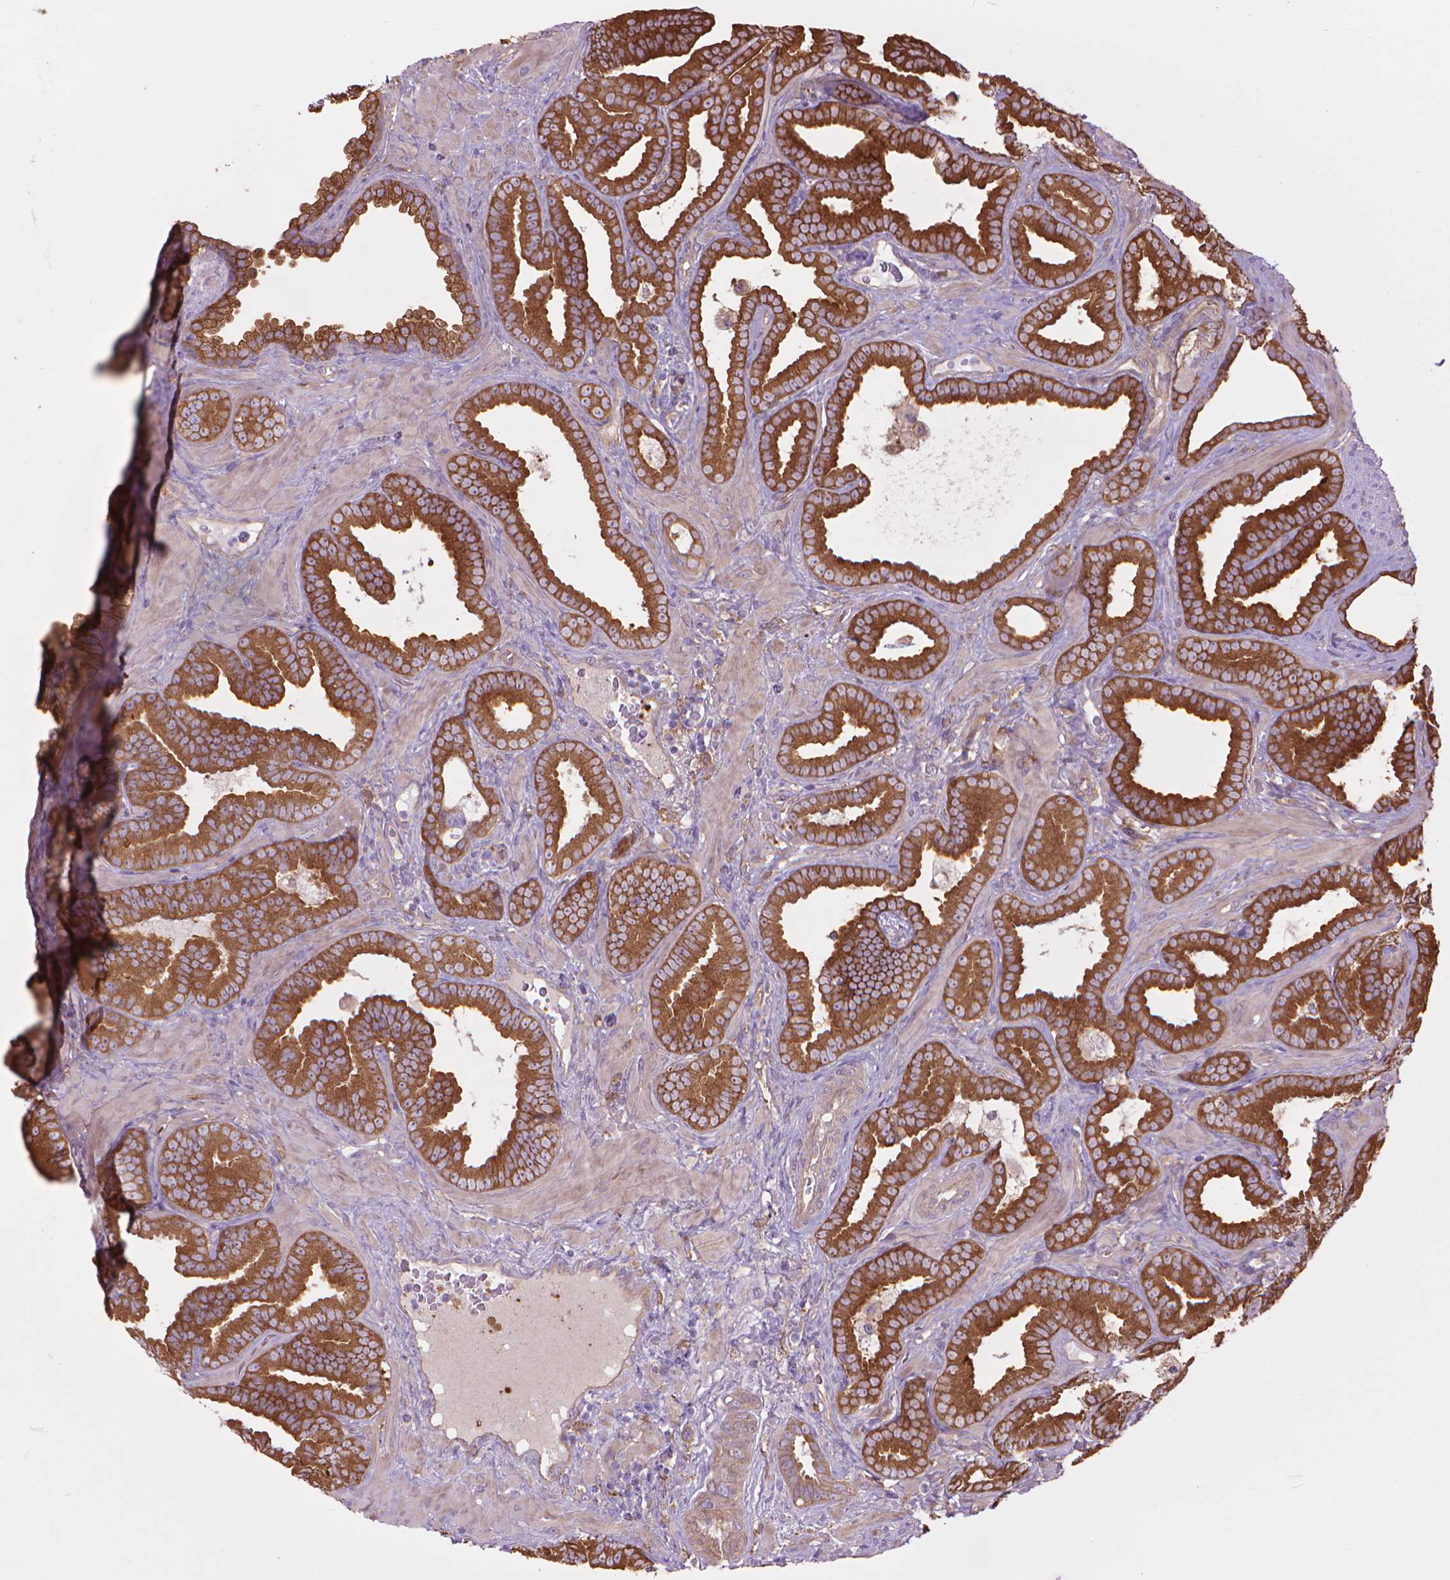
{"staining": {"intensity": "strong", "quantity": ">75%", "location": "cytoplasmic/membranous"}, "tissue": "prostate cancer", "cell_type": "Tumor cells", "image_type": "cancer", "snomed": [{"axis": "morphology", "description": "Adenocarcinoma, Low grade"}, {"axis": "topography", "description": "Prostate"}], "caption": "Immunohistochemistry of prostate cancer (low-grade adenocarcinoma) reveals high levels of strong cytoplasmic/membranous positivity in about >75% of tumor cells. (DAB (3,3'-diaminobenzidine) IHC, brown staining for protein, blue staining for nuclei).", "gene": "CORO1B", "patient": {"sex": "male", "age": 63}}